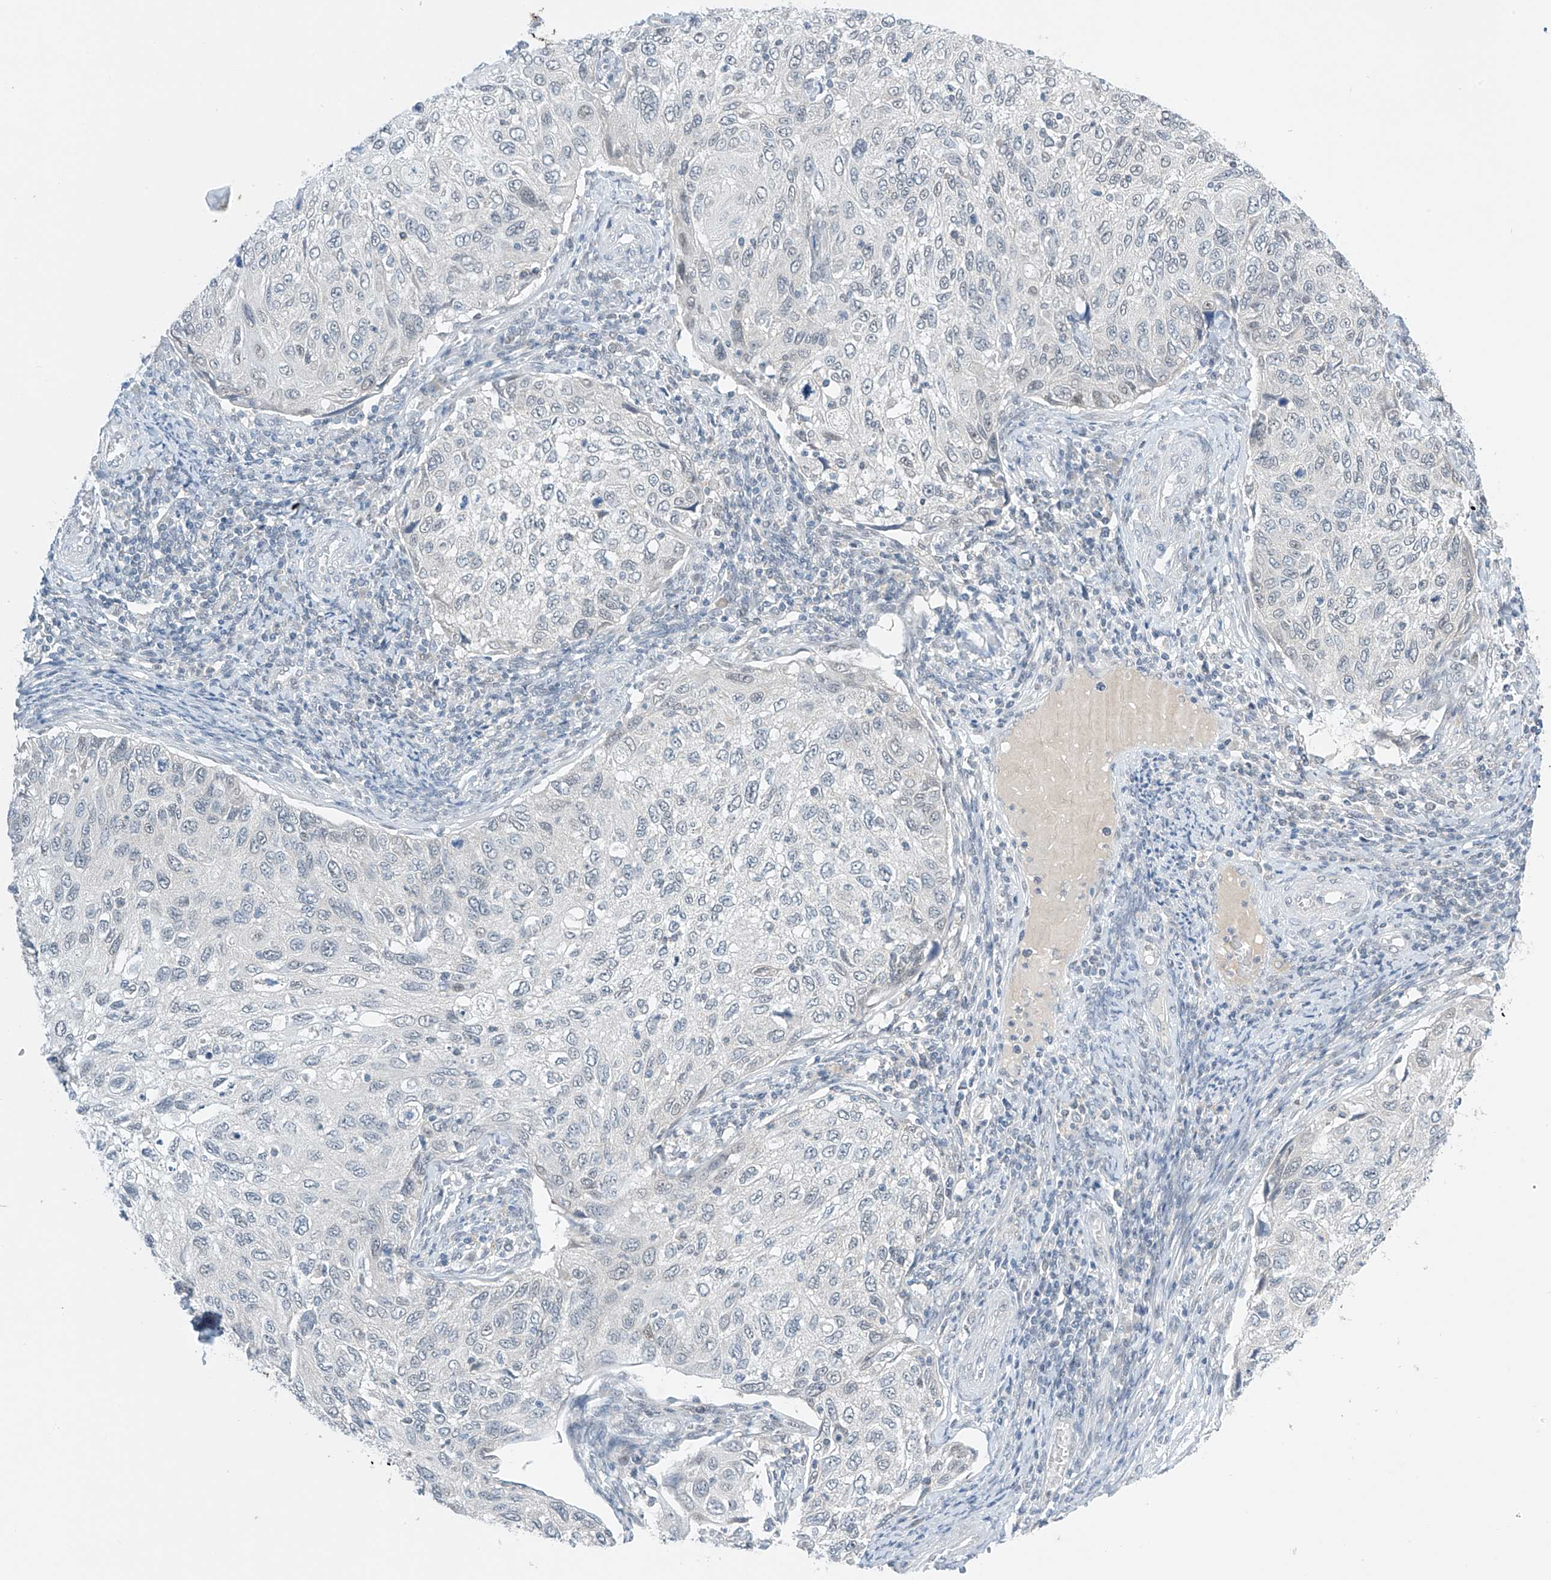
{"staining": {"intensity": "negative", "quantity": "none", "location": "none"}, "tissue": "cervical cancer", "cell_type": "Tumor cells", "image_type": "cancer", "snomed": [{"axis": "morphology", "description": "Squamous cell carcinoma, NOS"}, {"axis": "topography", "description": "Cervix"}], "caption": "A histopathology image of human cervical cancer is negative for staining in tumor cells.", "gene": "APLF", "patient": {"sex": "female", "age": 70}}